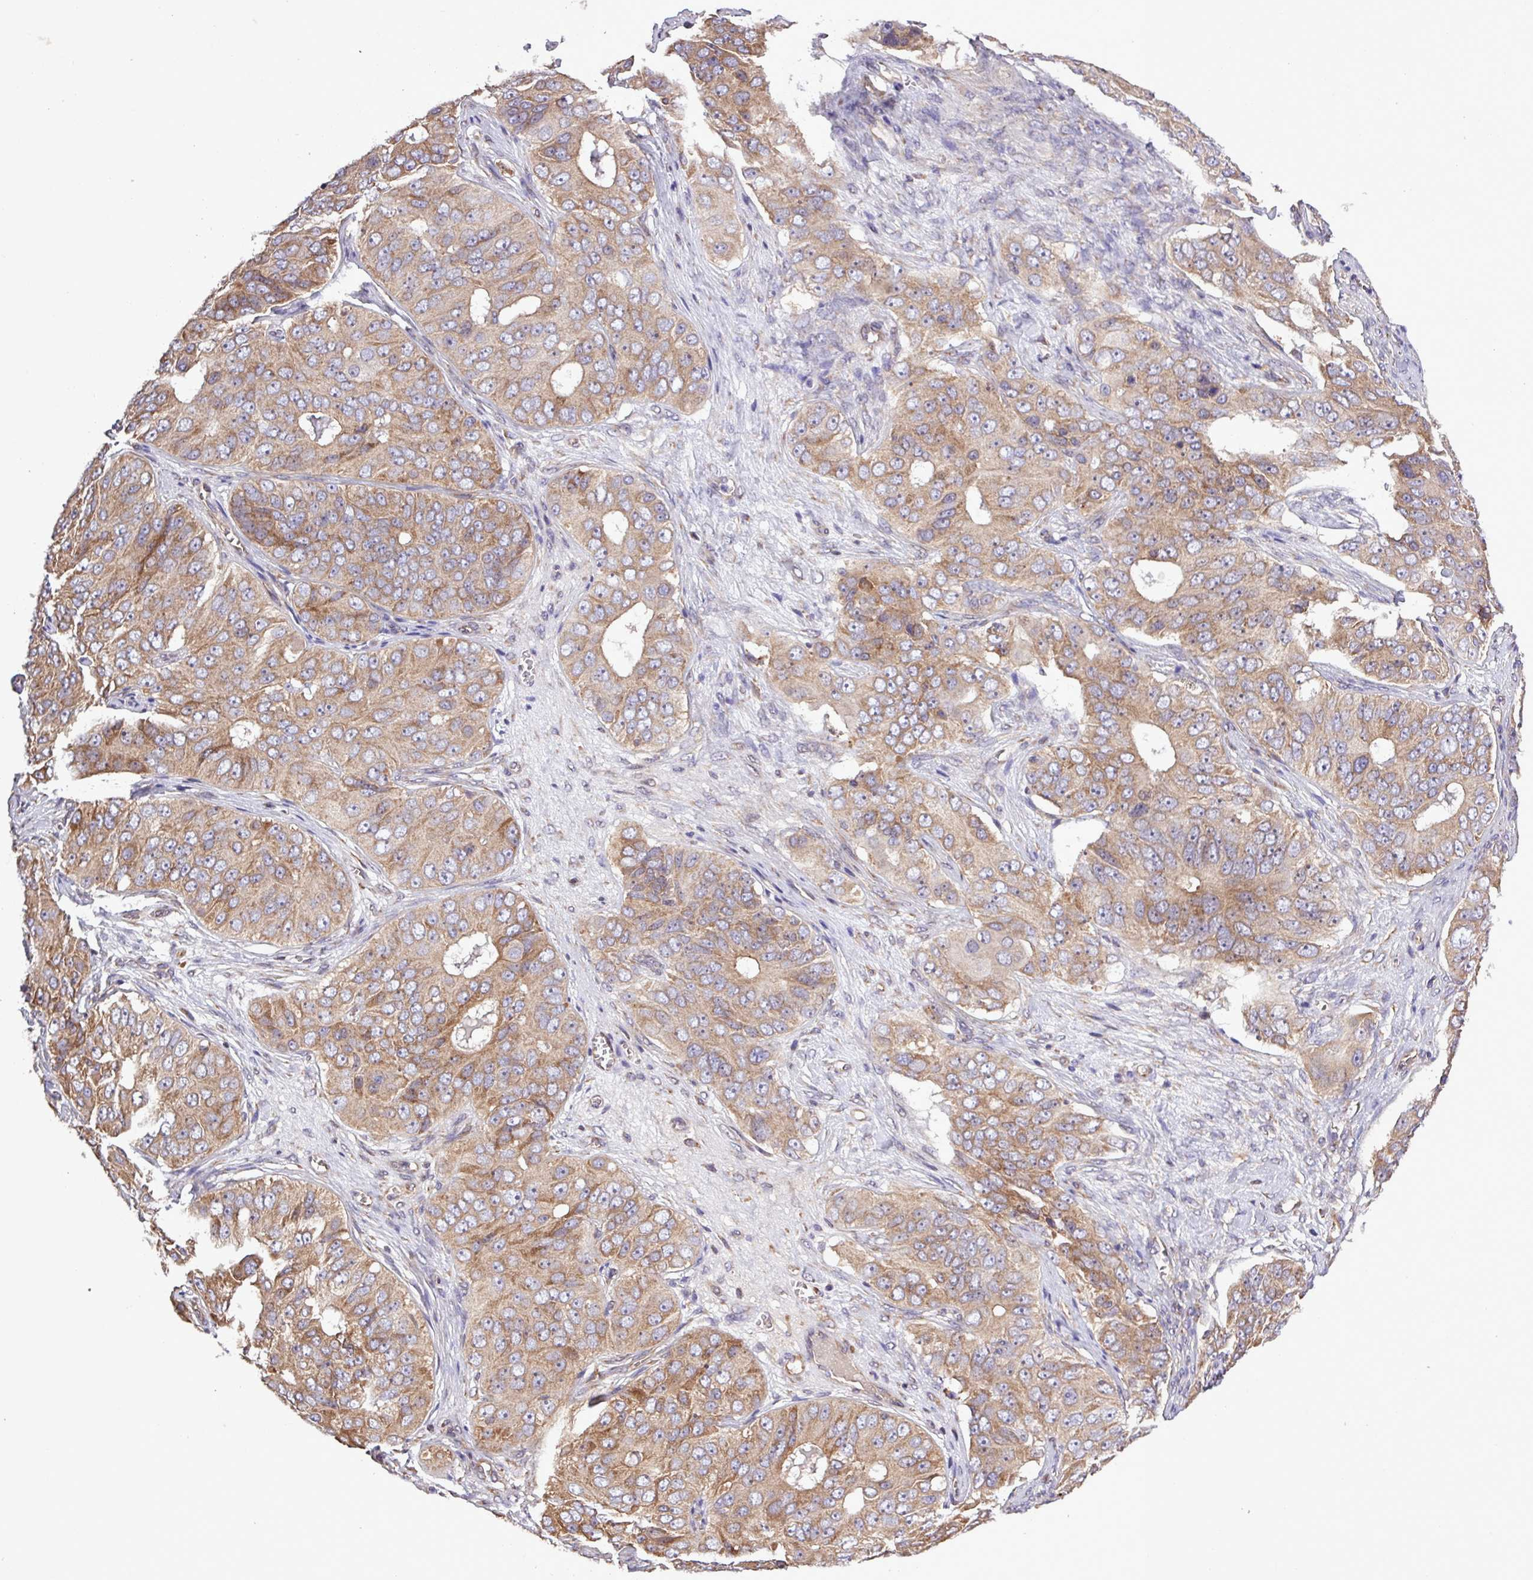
{"staining": {"intensity": "moderate", "quantity": "25%-75%", "location": "cytoplasmic/membranous"}, "tissue": "ovarian cancer", "cell_type": "Tumor cells", "image_type": "cancer", "snomed": [{"axis": "morphology", "description": "Carcinoma, endometroid"}, {"axis": "topography", "description": "Ovary"}], "caption": "Immunohistochemistry (IHC) of human ovarian cancer shows medium levels of moderate cytoplasmic/membranous expression in approximately 25%-75% of tumor cells.", "gene": "MEGF6", "patient": {"sex": "female", "age": 51}}